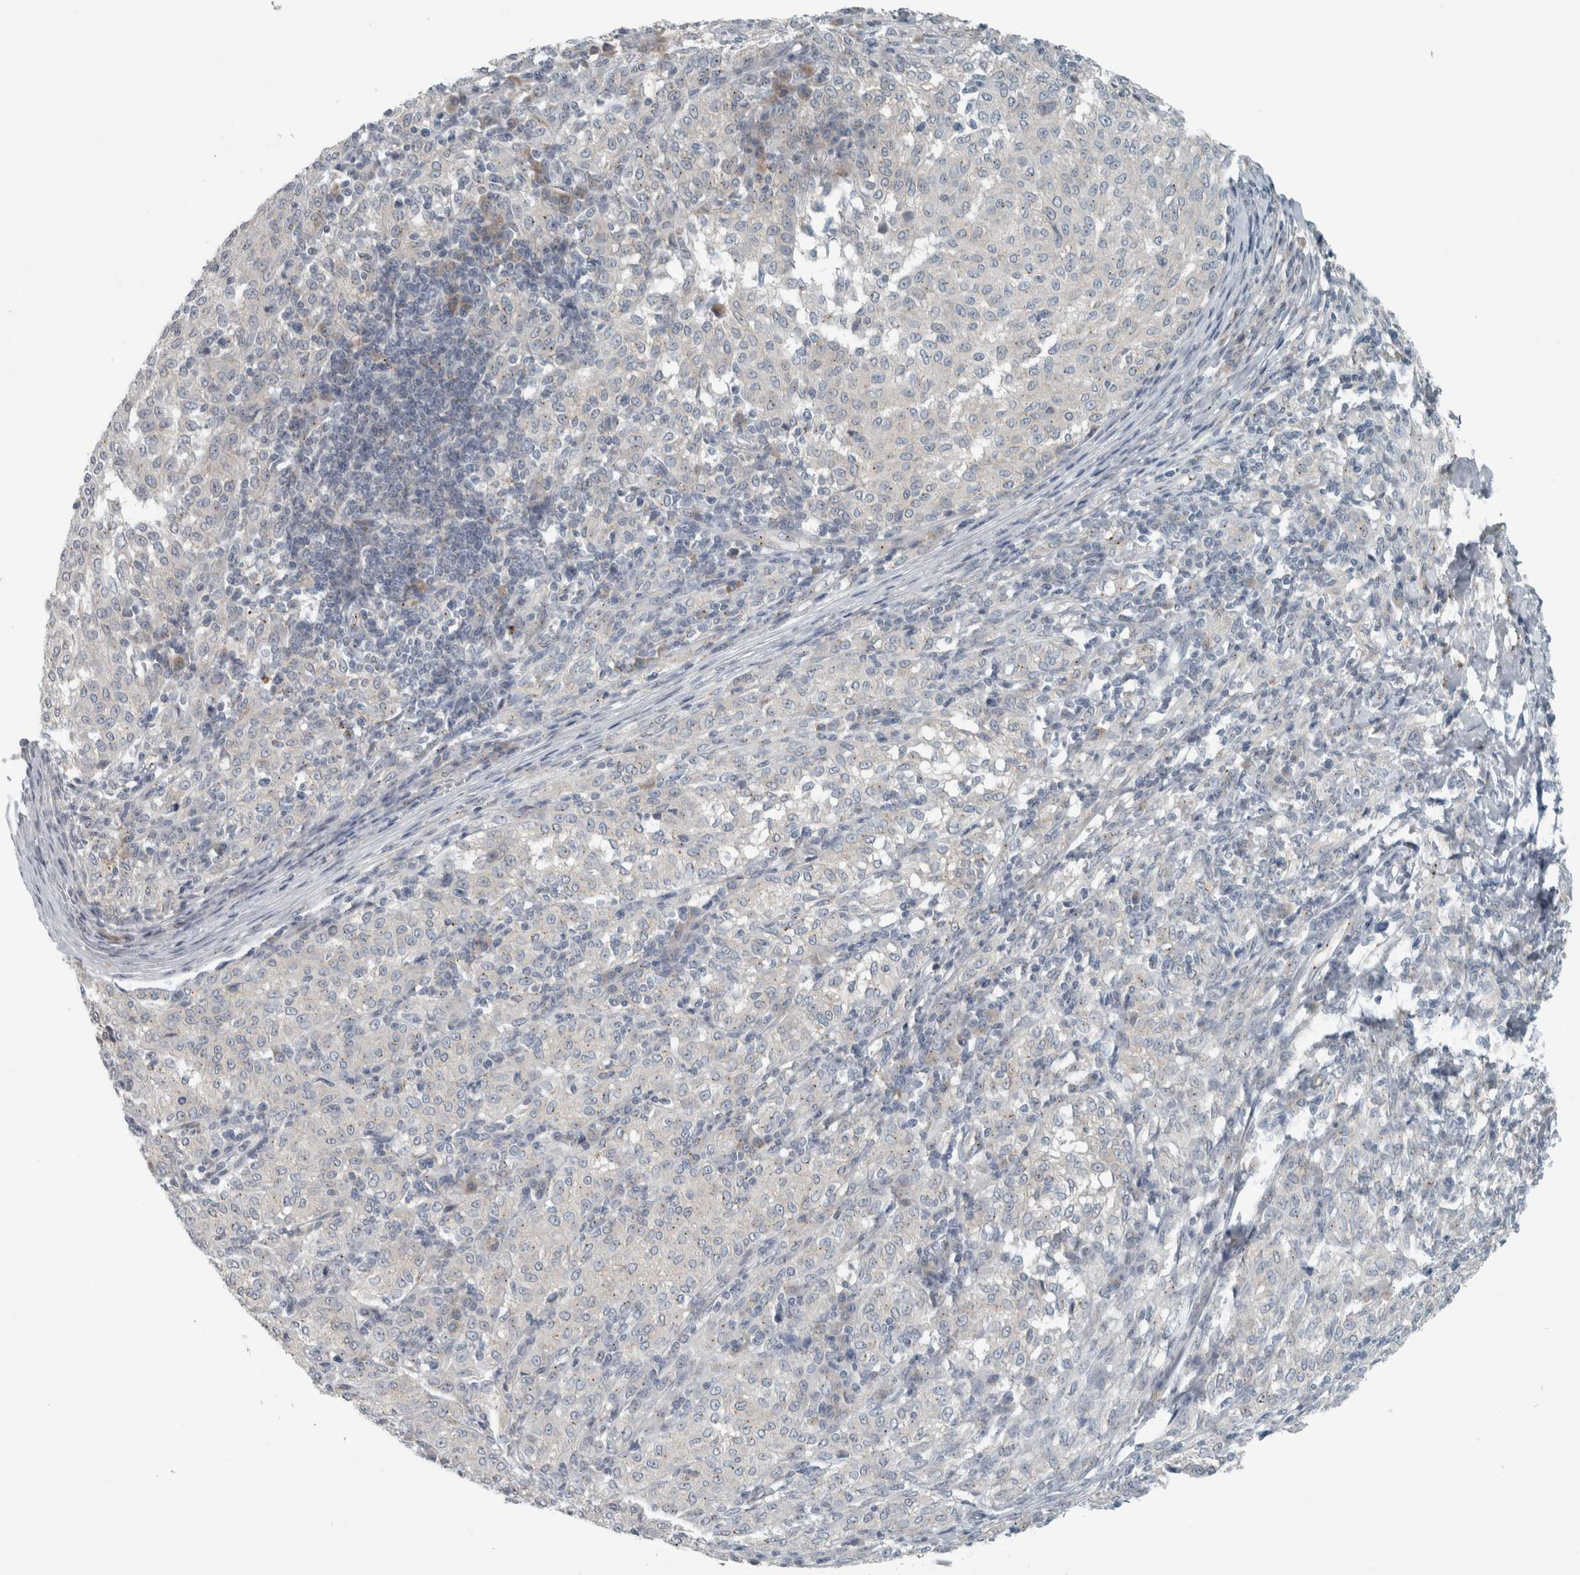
{"staining": {"intensity": "negative", "quantity": "none", "location": "none"}, "tissue": "melanoma", "cell_type": "Tumor cells", "image_type": "cancer", "snomed": [{"axis": "morphology", "description": "Malignant melanoma, NOS"}, {"axis": "topography", "description": "Skin"}], "caption": "The image shows no staining of tumor cells in melanoma.", "gene": "KIF1C", "patient": {"sex": "female", "age": 72}}